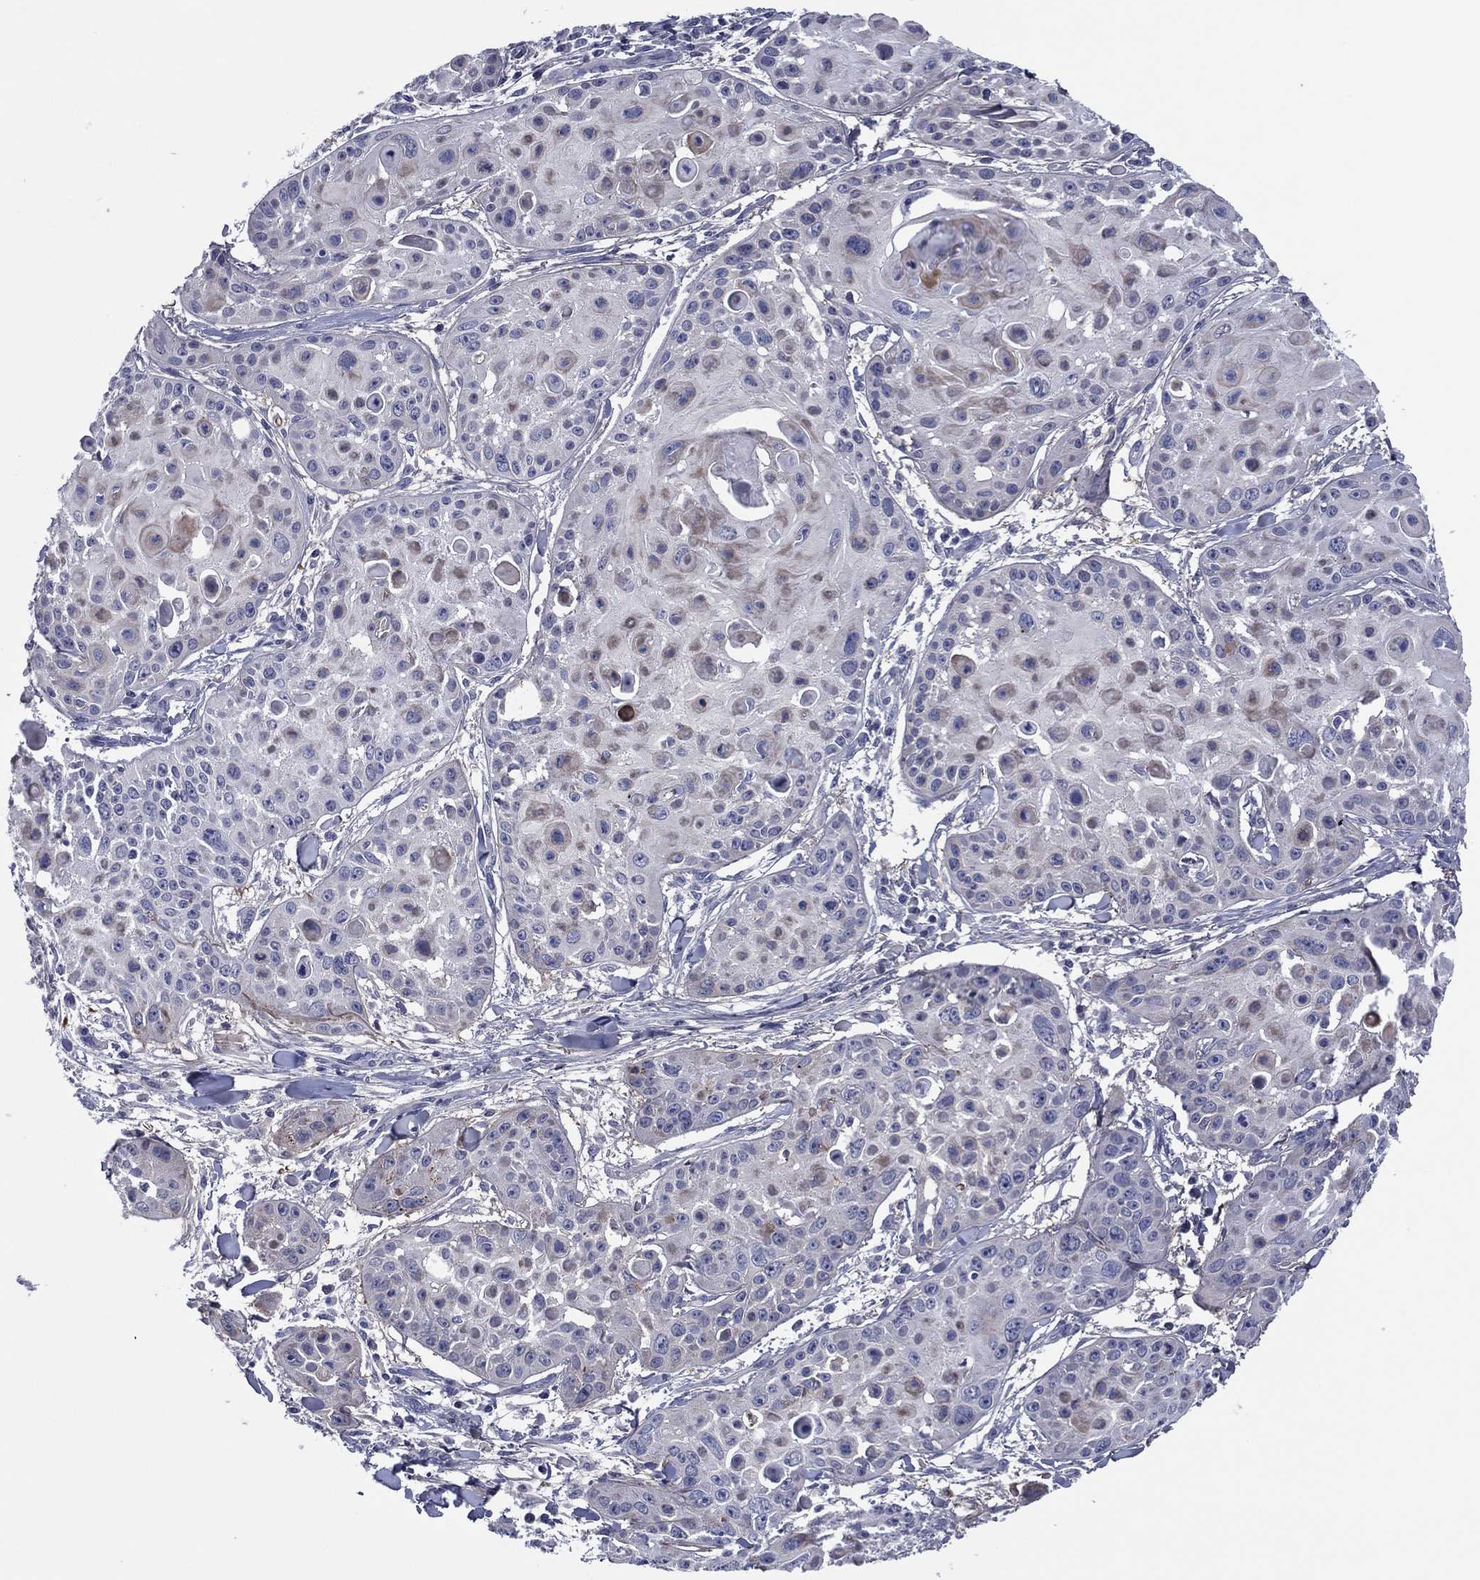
{"staining": {"intensity": "weak", "quantity": "<25%", "location": "cytoplasmic/membranous"}, "tissue": "skin cancer", "cell_type": "Tumor cells", "image_type": "cancer", "snomed": [{"axis": "morphology", "description": "Squamous cell carcinoma, NOS"}, {"axis": "topography", "description": "Skin"}, {"axis": "topography", "description": "Anal"}], "caption": "The micrograph exhibits no significant staining in tumor cells of squamous cell carcinoma (skin). The staining is performed using DAB (3,3'-diaminobenzidine) brown chromogen with nuclei counter-stained in using hematoxylin.", "gene": "TRIM31", "patient": {"sex": "female", "age": 75}}